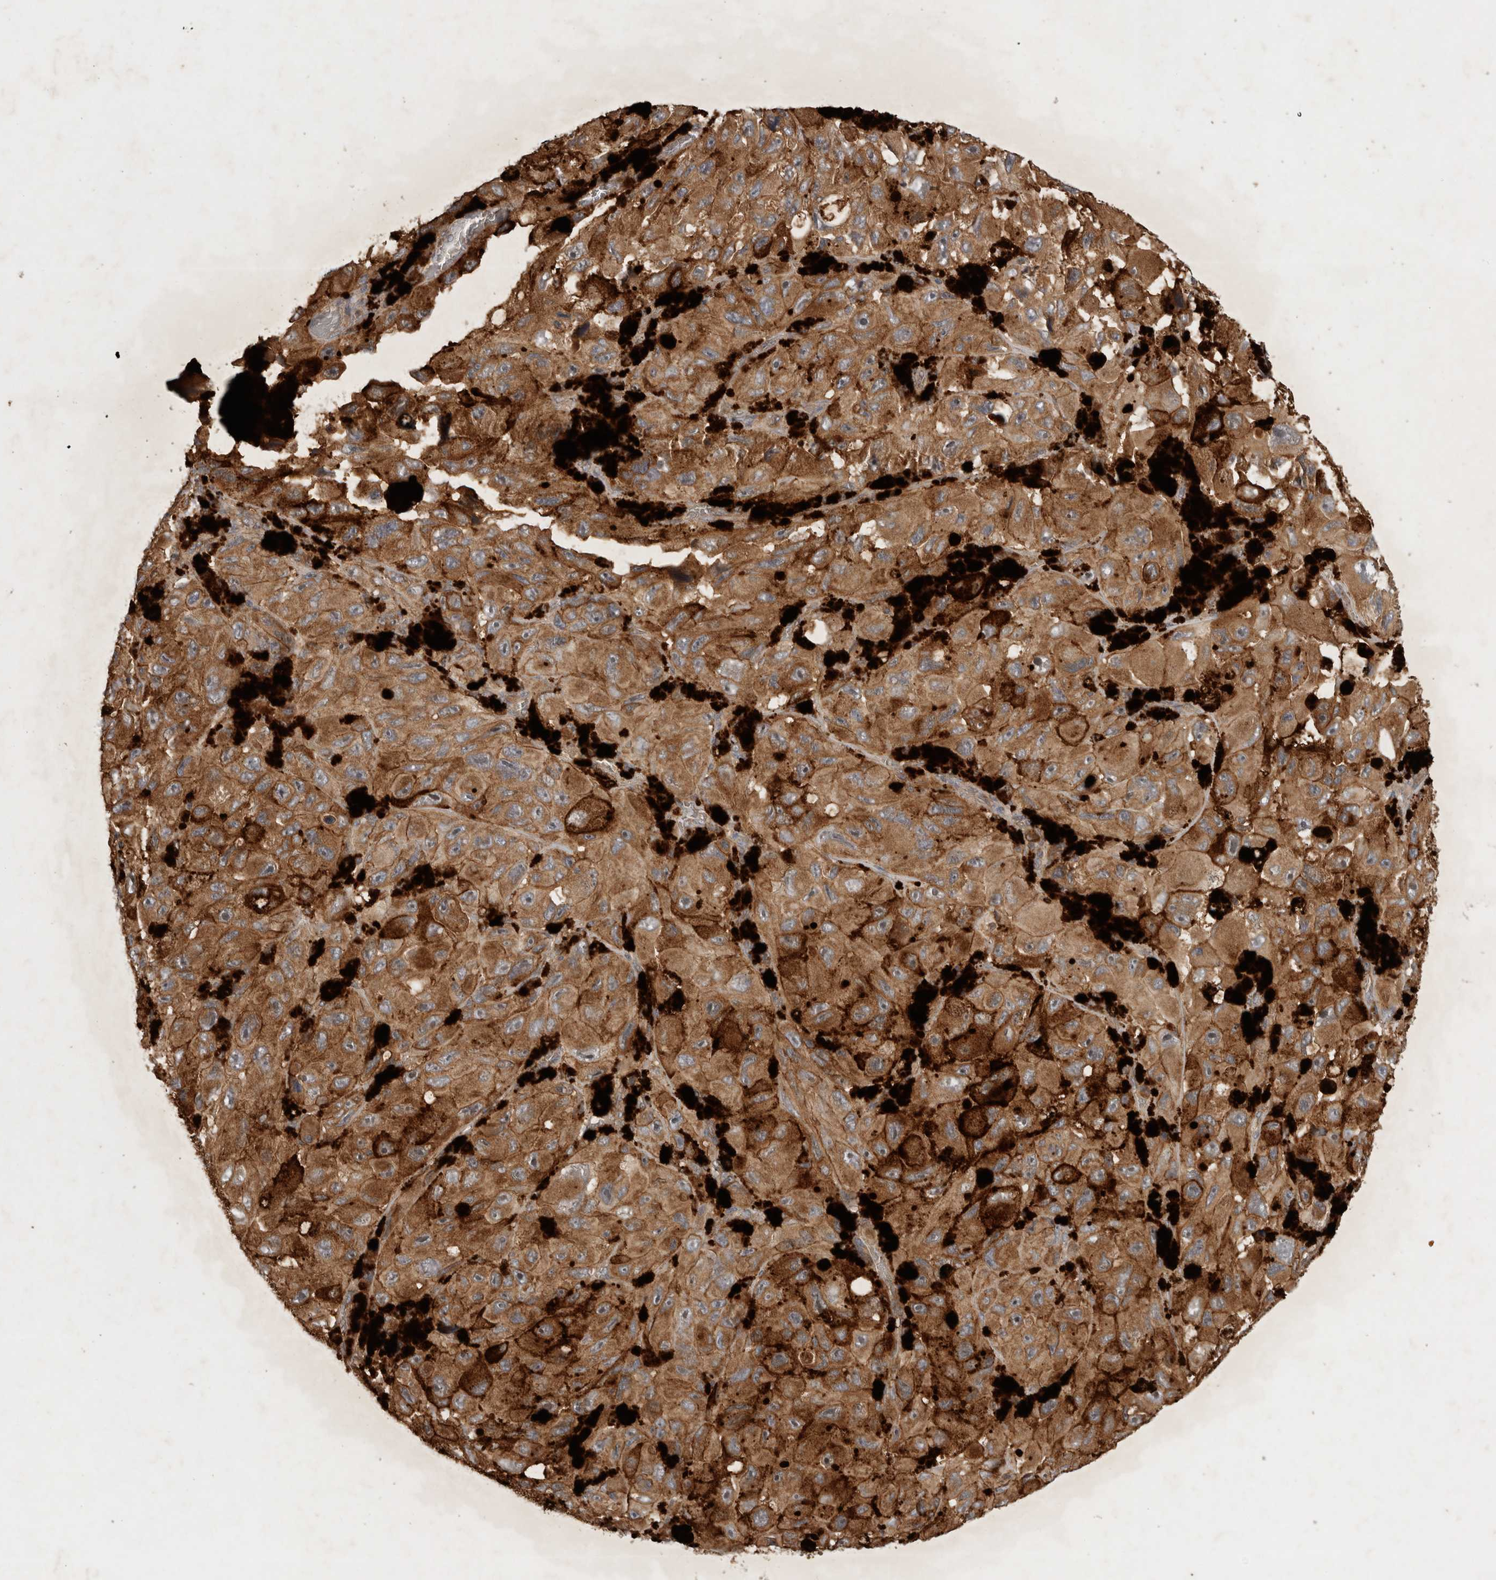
{"staining": {"intensity": "moderate", "quantity": ">75%", "location": "cytoplasmic/membranous"}, "tissue": "melanoma", "cell_type": "Tumor cells", "image_type": "cancer", "snomed": [{"axis": "morphology", "description": "Malignant melanoma, NOS"}, {"axis": "topography", "description": "Skin"}], "caption": "Human melanoma stained with a brown dye demonstrates moderate cytoplasmic/membranous positive staining in approximately >75% of tumor cells.", "gene": "SERAC1", "patient": {"sex": "female", "age": 73}}